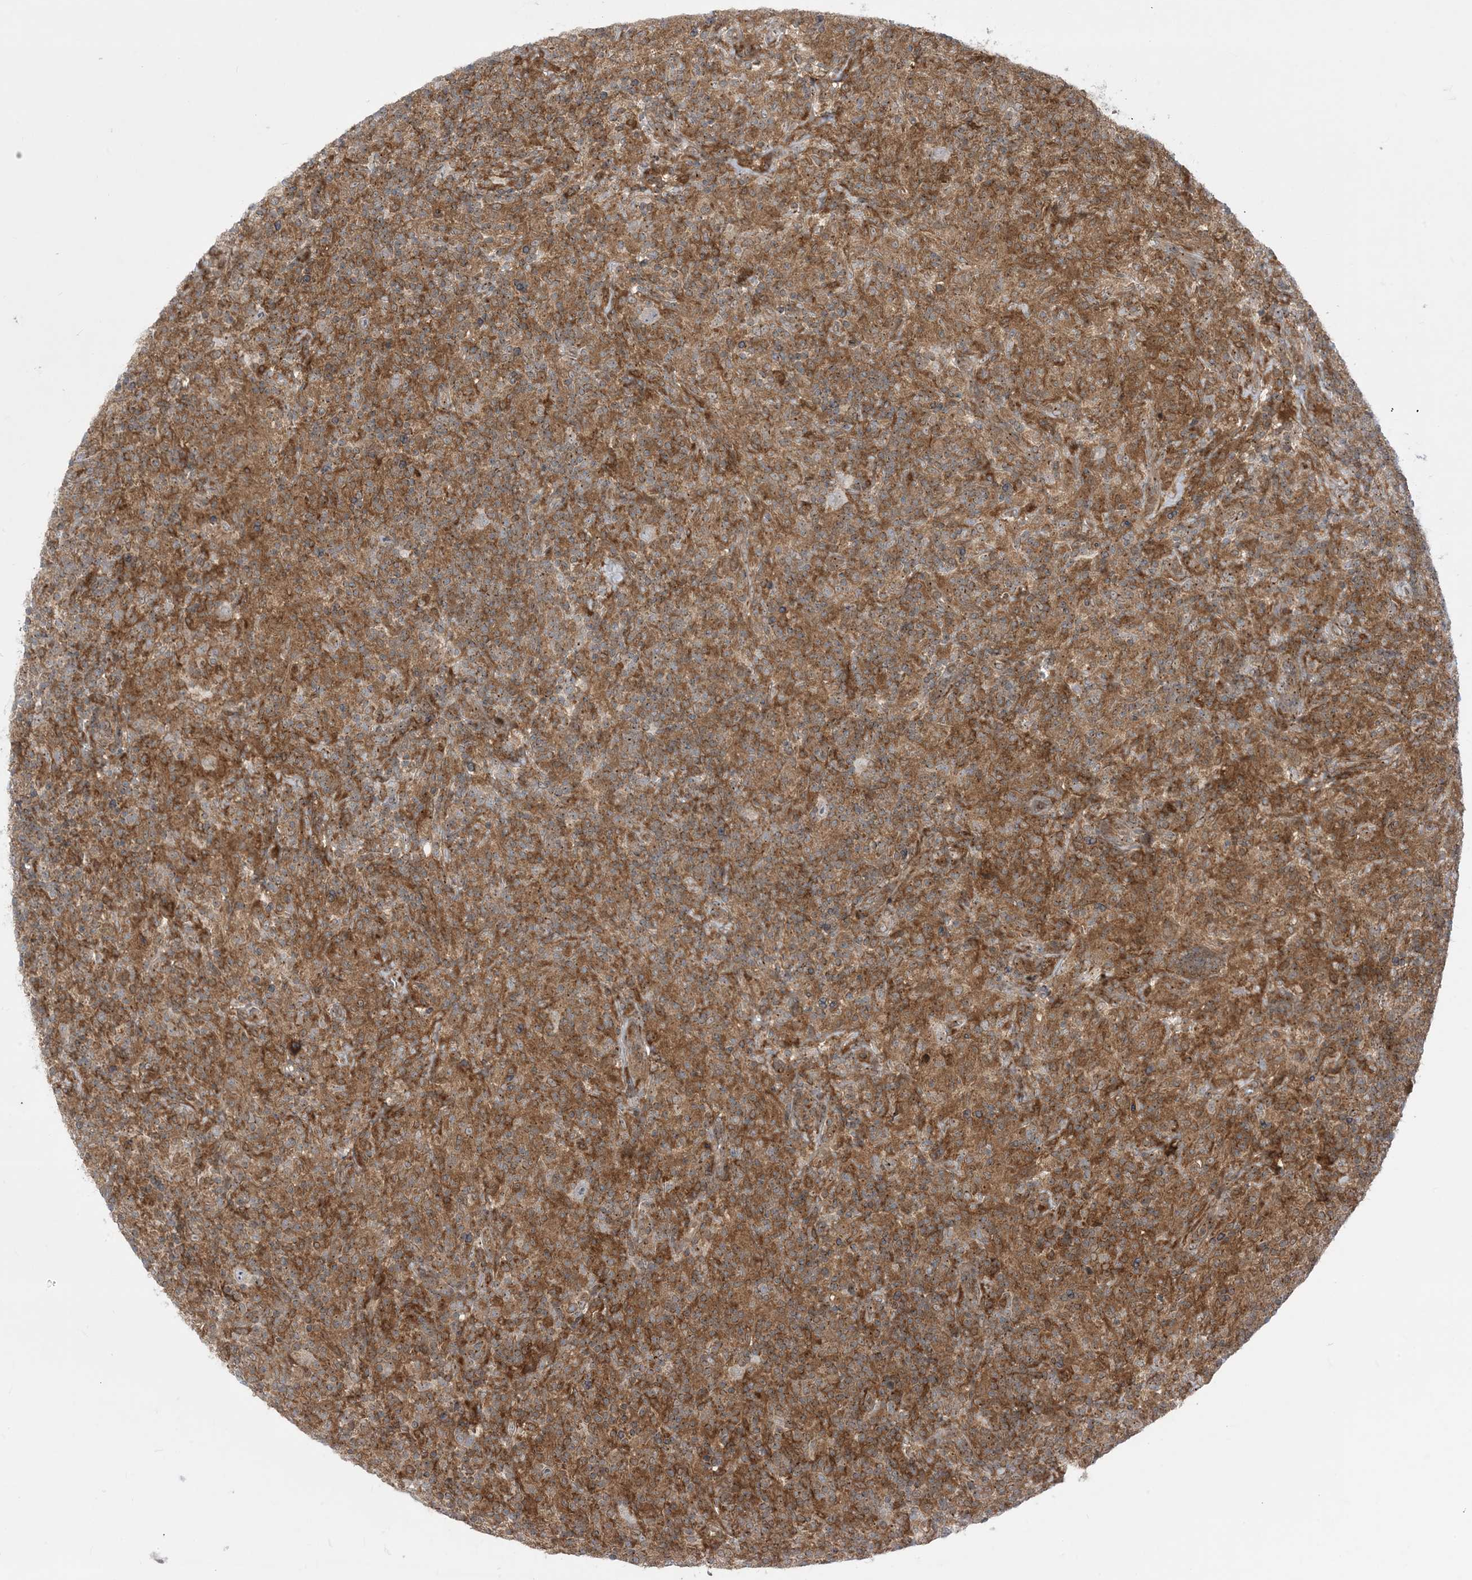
{"staining": {"intensity": "negative", "quantity": "none", "location": "none"}, "tissue": "lymphoma", "cell_type": "Tumor cells", "image_type": "cancer", "snomed": [{"axis": "morphology", "description": "Hodgkin's disease, NOS"}, {"axis": "topography", "description": "Lymph node"}], "caption": "A micrograph of Hodgkin's disease stained for a protein exhibits no brown staining in tumor cells.", "gene": "CASP4", "patient": {"sex": "male", "age": 70}}